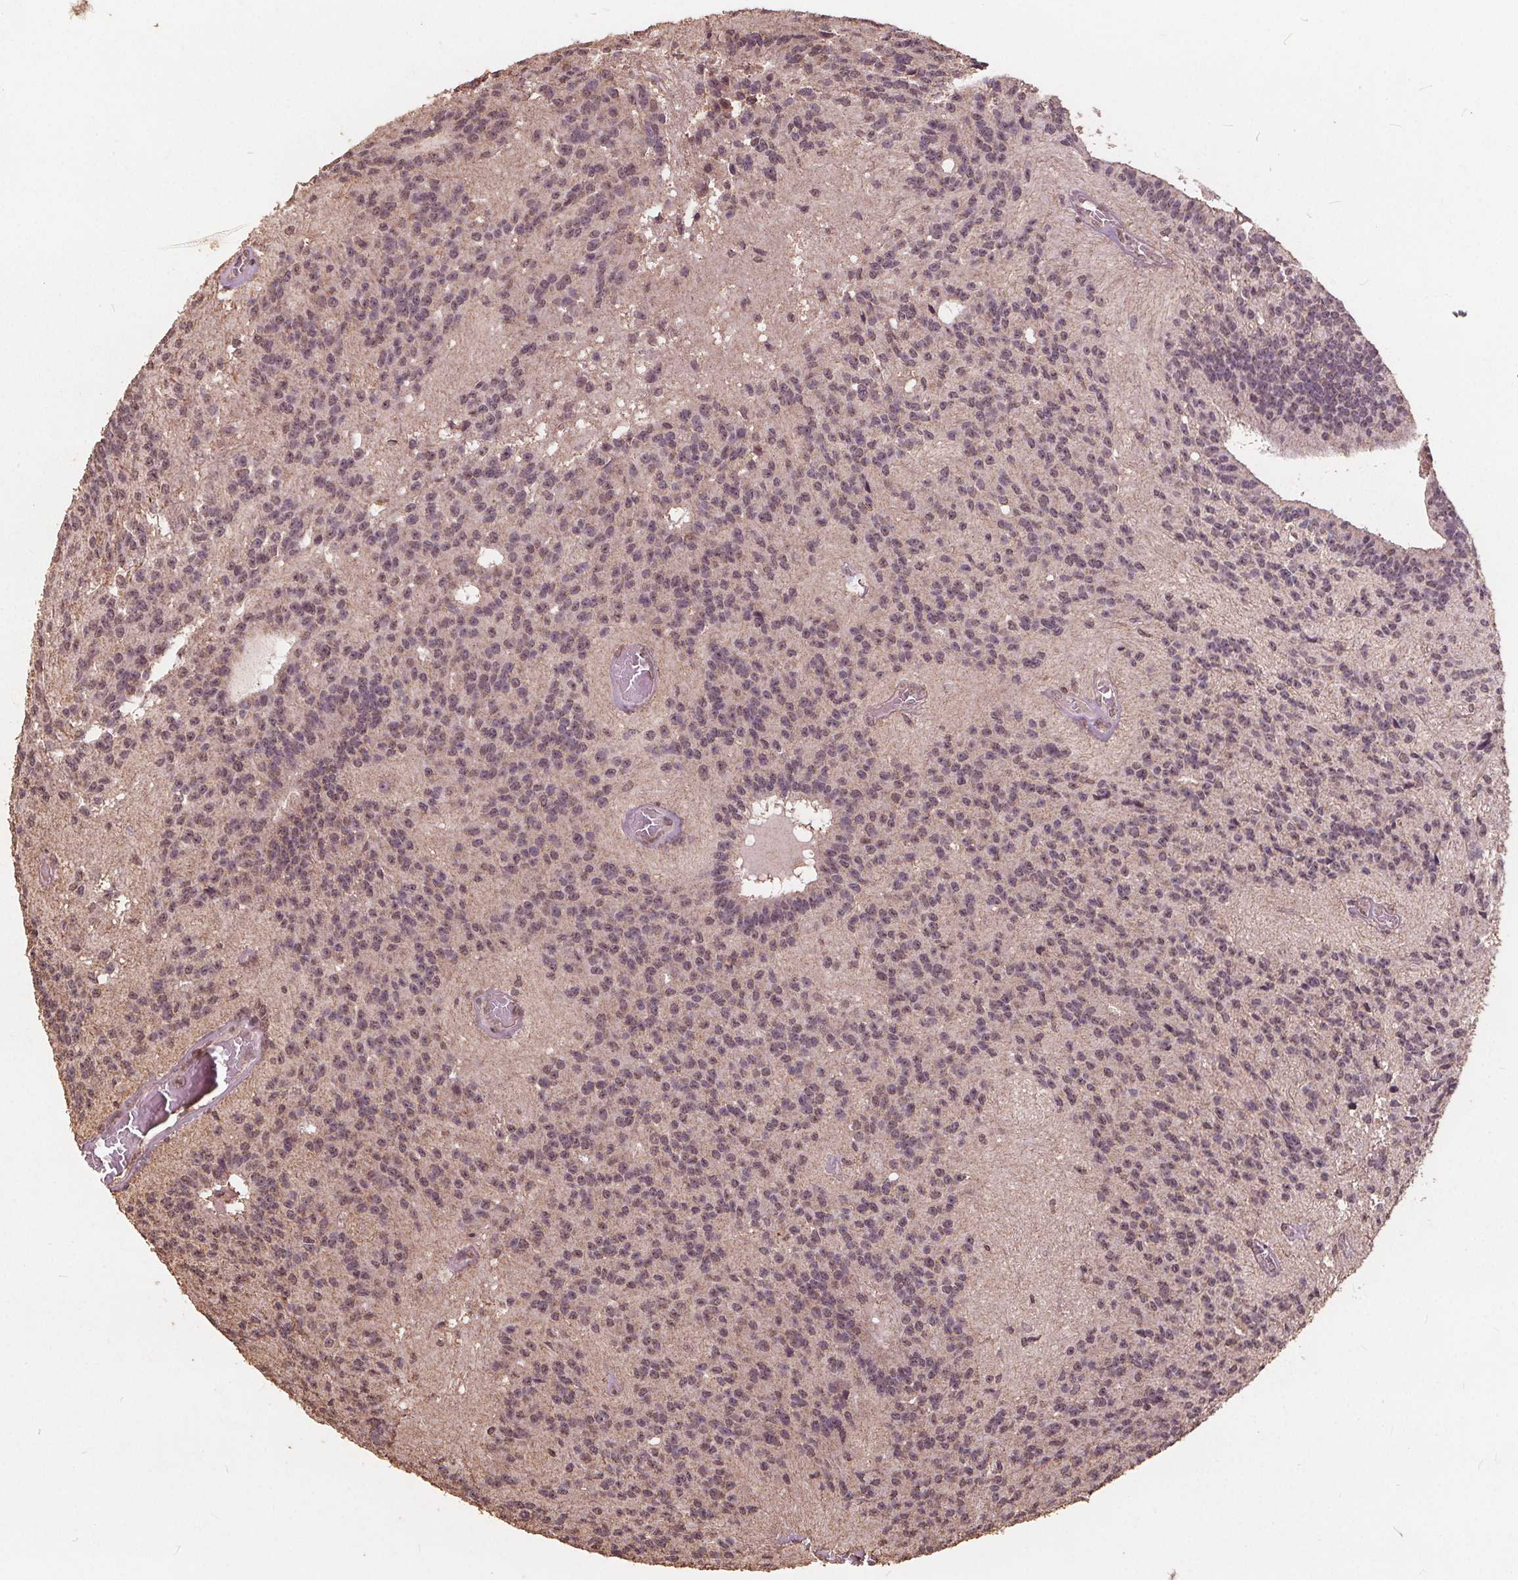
{"staining": {"intensity": "weak", "quantity": "<25%", "location": "nuclear"}, "tissue": "glioma", "cell_type": "Tumor cells", "image_type": "cancer", "snomed": [{"axis": "morphology", "description": "Glioma, malignant, Low grade"}, {"axis": "topography", "description": "Brain"}], "caption": "IHC micrograph of neoplastic tissue: glioma stained with DAB (3,3'-diaminobenzidine) demonstrates no significant protein staining in tumor cells. (DAB (3,3'-diaminobenzidine) immunohistochemistry (IHC) visualized using brightfield microscopy, high magnification).", "gene": "DSG3", "patient": {"sex": "male", "age": 31}}